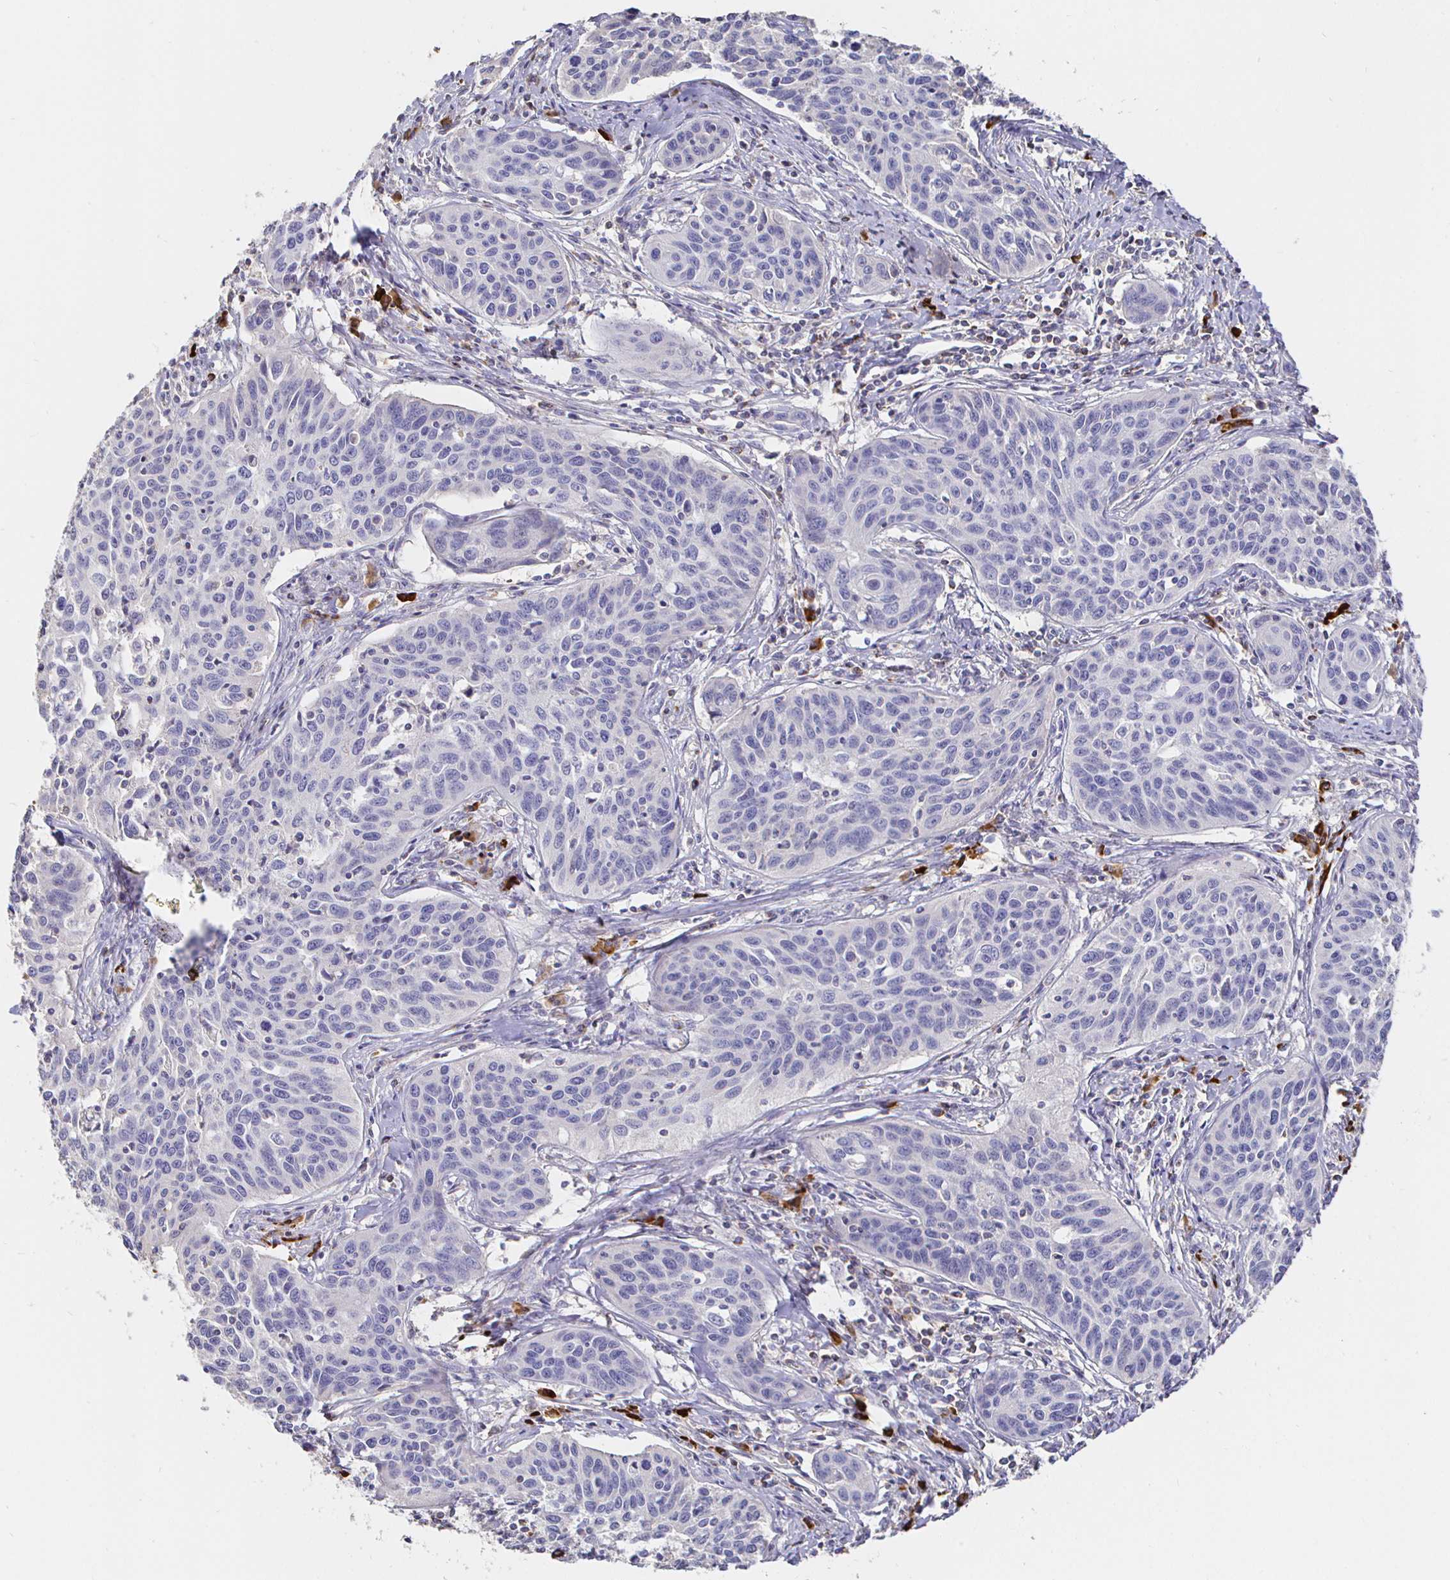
{"staining": {"intensity": "negative", "quantity": "none", "location": "none"}, "tissue": "cervical cancer", "cell_type": "Tumor cells", "image_type": "cancer", "snomed": [{"axis": "morphology", "description": "Squamous cell carcinoma, NOS"}, {"axis": "topography", "description": "Cervix"}], "caption": "Immunohistochemical staining of cervical cancer (squamous cell carcinoma) reveals no significant expression in tumor cells. Nuclei are stained in blue.", "gene": "CXCR3", "patient": {"sex": "female", "age": 31}}